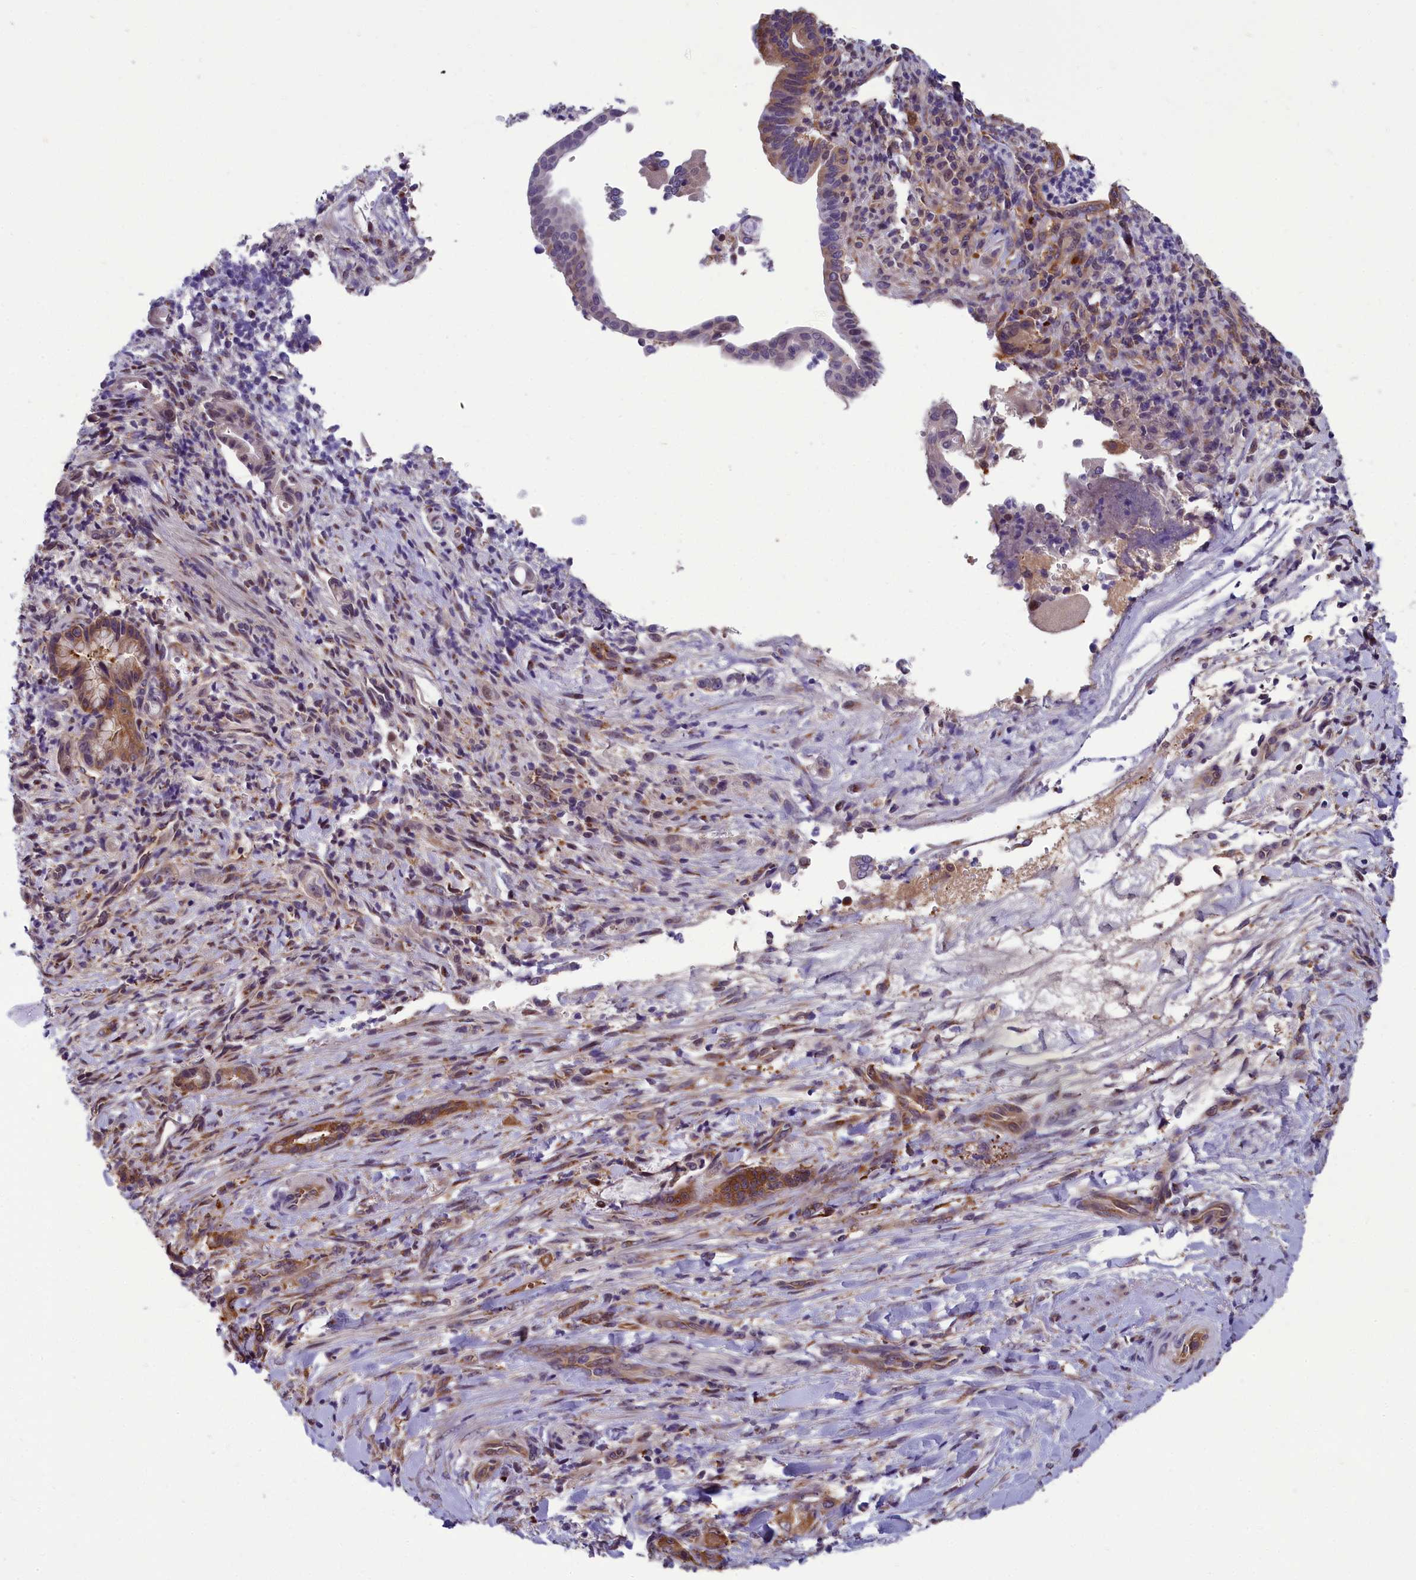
{"staining": {"intensity": "moderate", "quantity": ">75%", "location": "cytoplasmic/membranous"}, "tissue": "pancreatic cancer", "cell_type": "Tumor cells", "image_type": "cancer", "snomed": [{"axis": "morphology", "description": "Normal tissue, NOS"}, {"axis": "morphology", "description": "Adenocarcinoma, NOS"}, {"axis": "topography", "description": "Pancreas"}], "caption": "High-power microscopy captured an immunohistochemistry (IHC) micrograph of pancreatic cancer, revealing moderate cytoplasmic/membranous staining in approximately >75% of tumor cells. (DAB (3,3'-diaminobenzidine) = brown stain, brightfield microscopy at high magnification).", "gene": "ABCC8", "patient": {"sex": "female", "age": 55}}